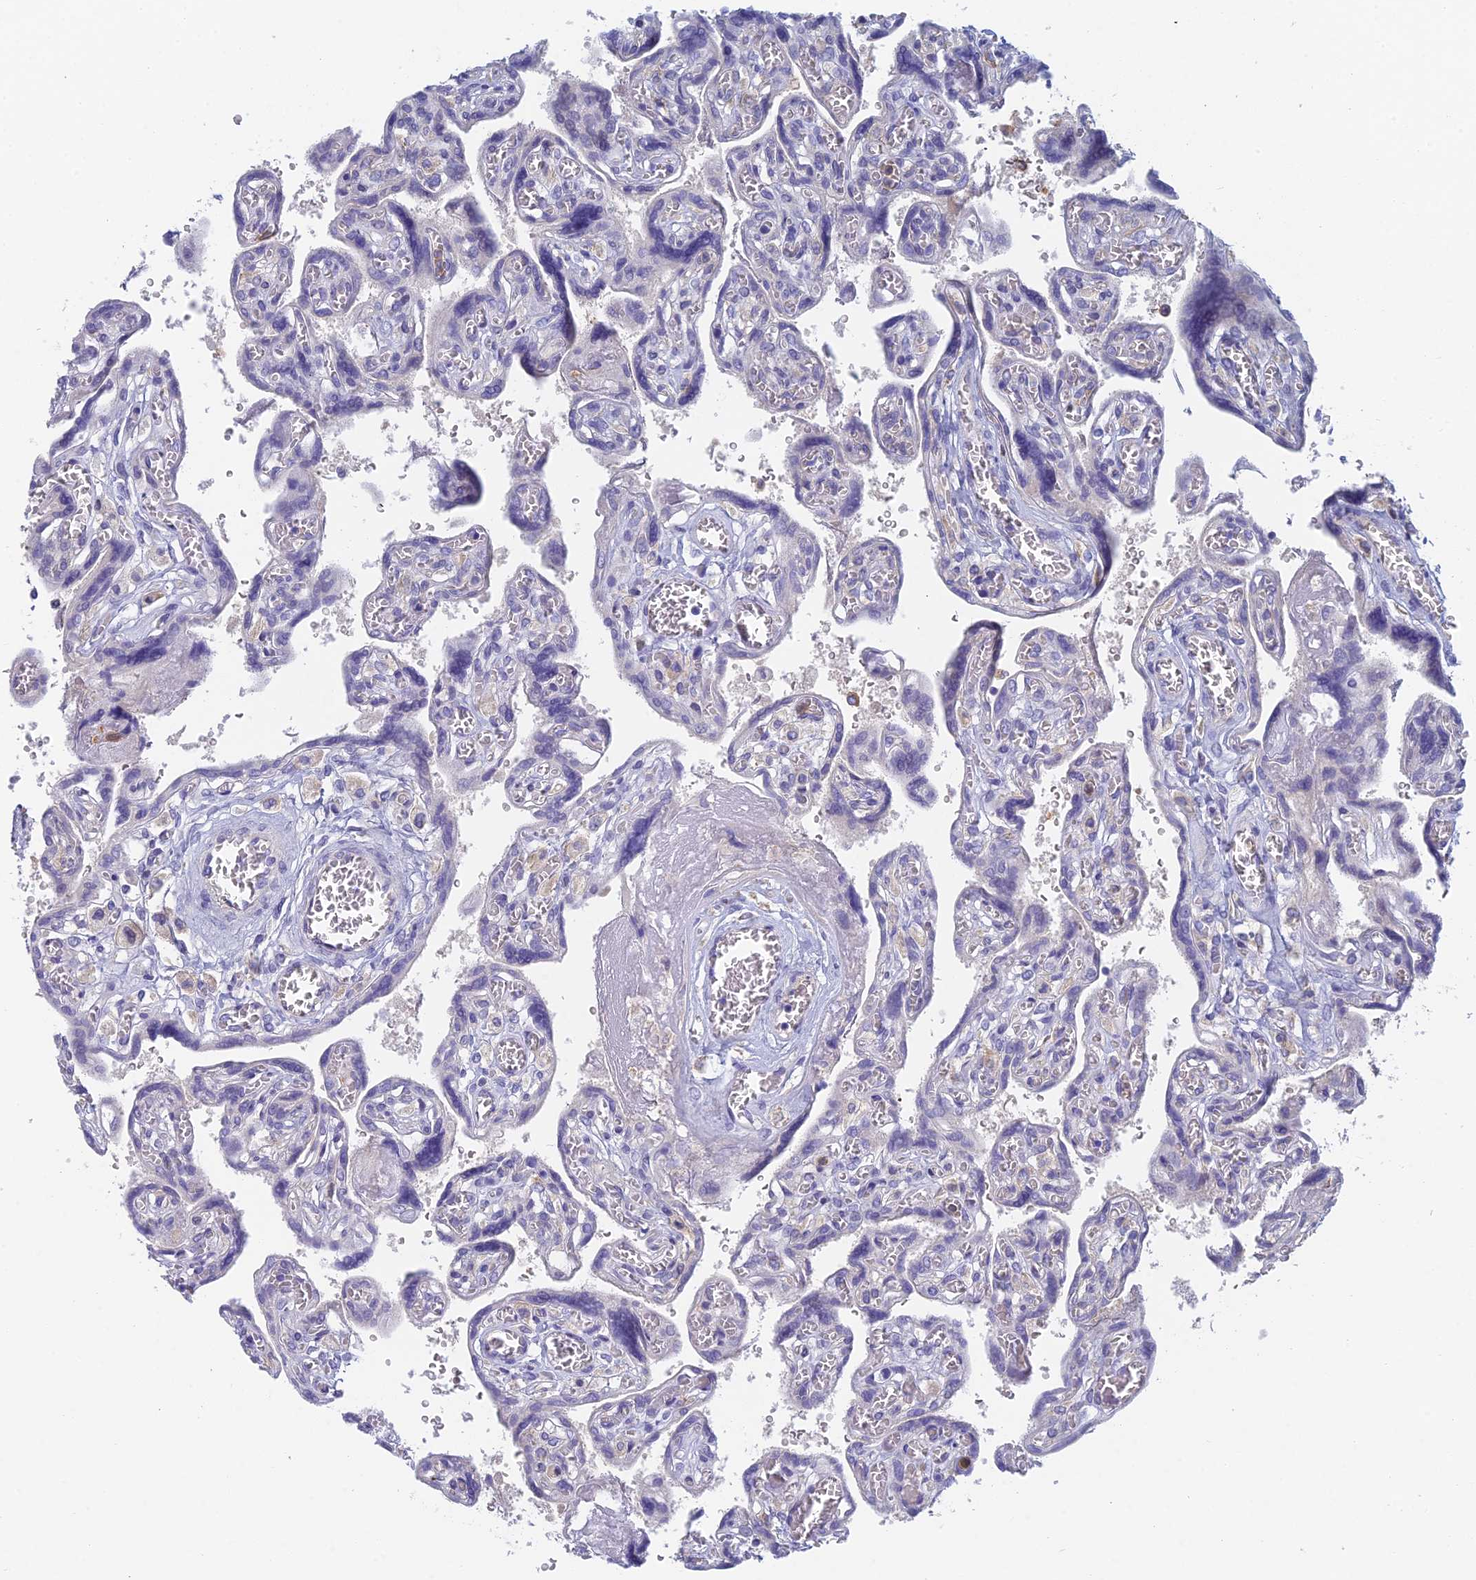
{"staining": {"intensity": "negative", "quantity": "none", "location": "none"}, "tissue": "placenta", "cell_type": "Trophoblastic cells", "image_type": "normal", "snomed": [{"axis": "morphology", "description": "Normal tissue, NOS"}, {"axis": "topography", "description": "Placenta"}], "caption": "Image shows no protein expression in trophoblastic cells of normal placenta.", "gene": "STRN4", "patient": {"sex": "female", "age": 39}}